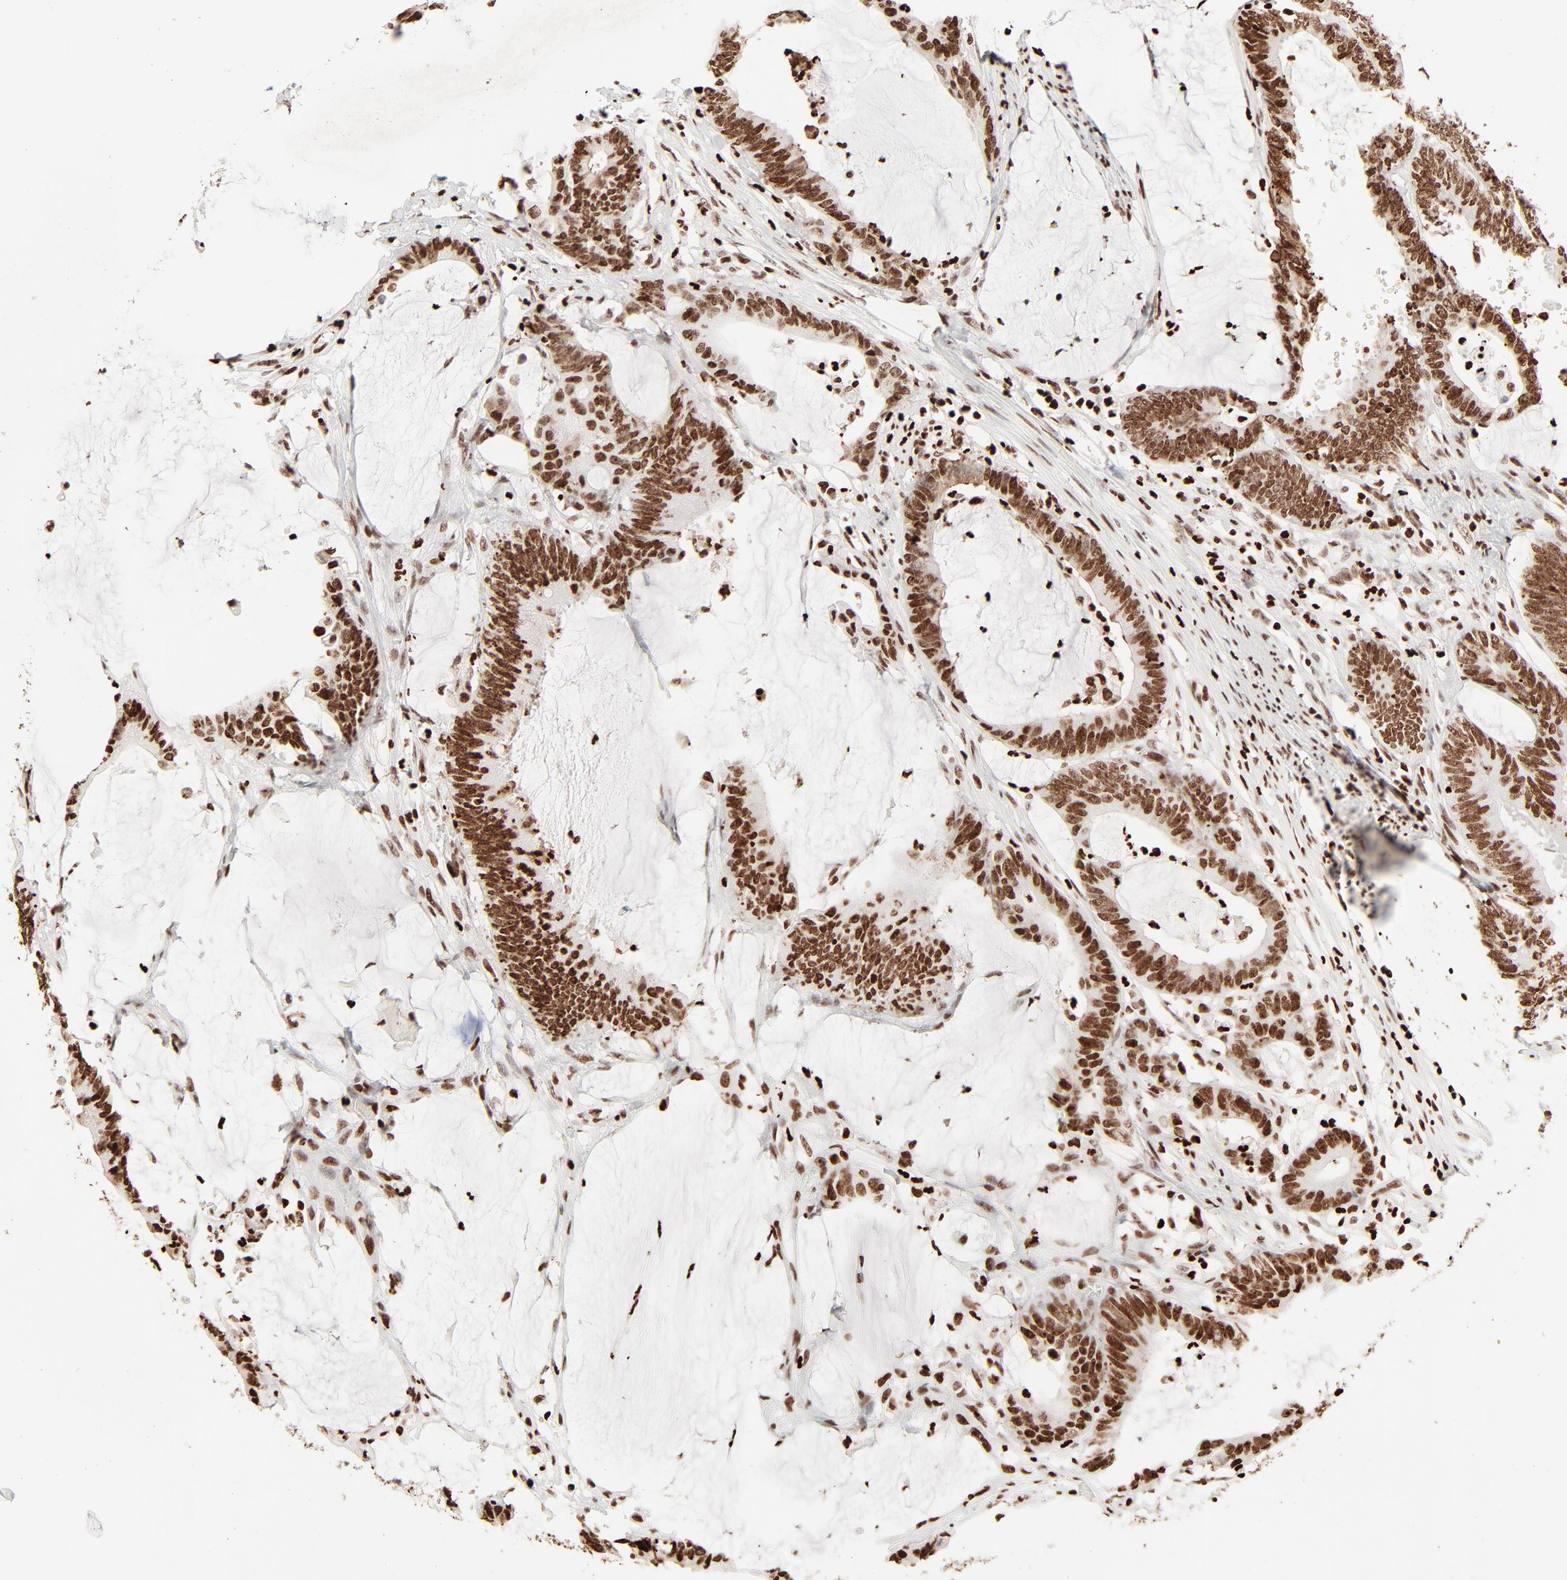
{"staining": {"intensity": "moderate", "quantity": ">75%", "location": "nuclear"}, "tissue": "colorectal cancer", "cell_type": "Tumor cells", "image_type": "cancer", "snomed": [{"axis": "morphology", "description": "Adenocarcinoma, NOS"}, {"axis": "topography", "description": "Rectum"}], "caption": "Immunohistochemistry (DAB (3,3'-diaminobenzidine)) staining of human colorectal cancer (adenocarcinoma) shows moderate nuclear protein expression in about >75% of tumor cells.", "gene": "HMGB2", "patient": {"sex": "female", "age": 66}}